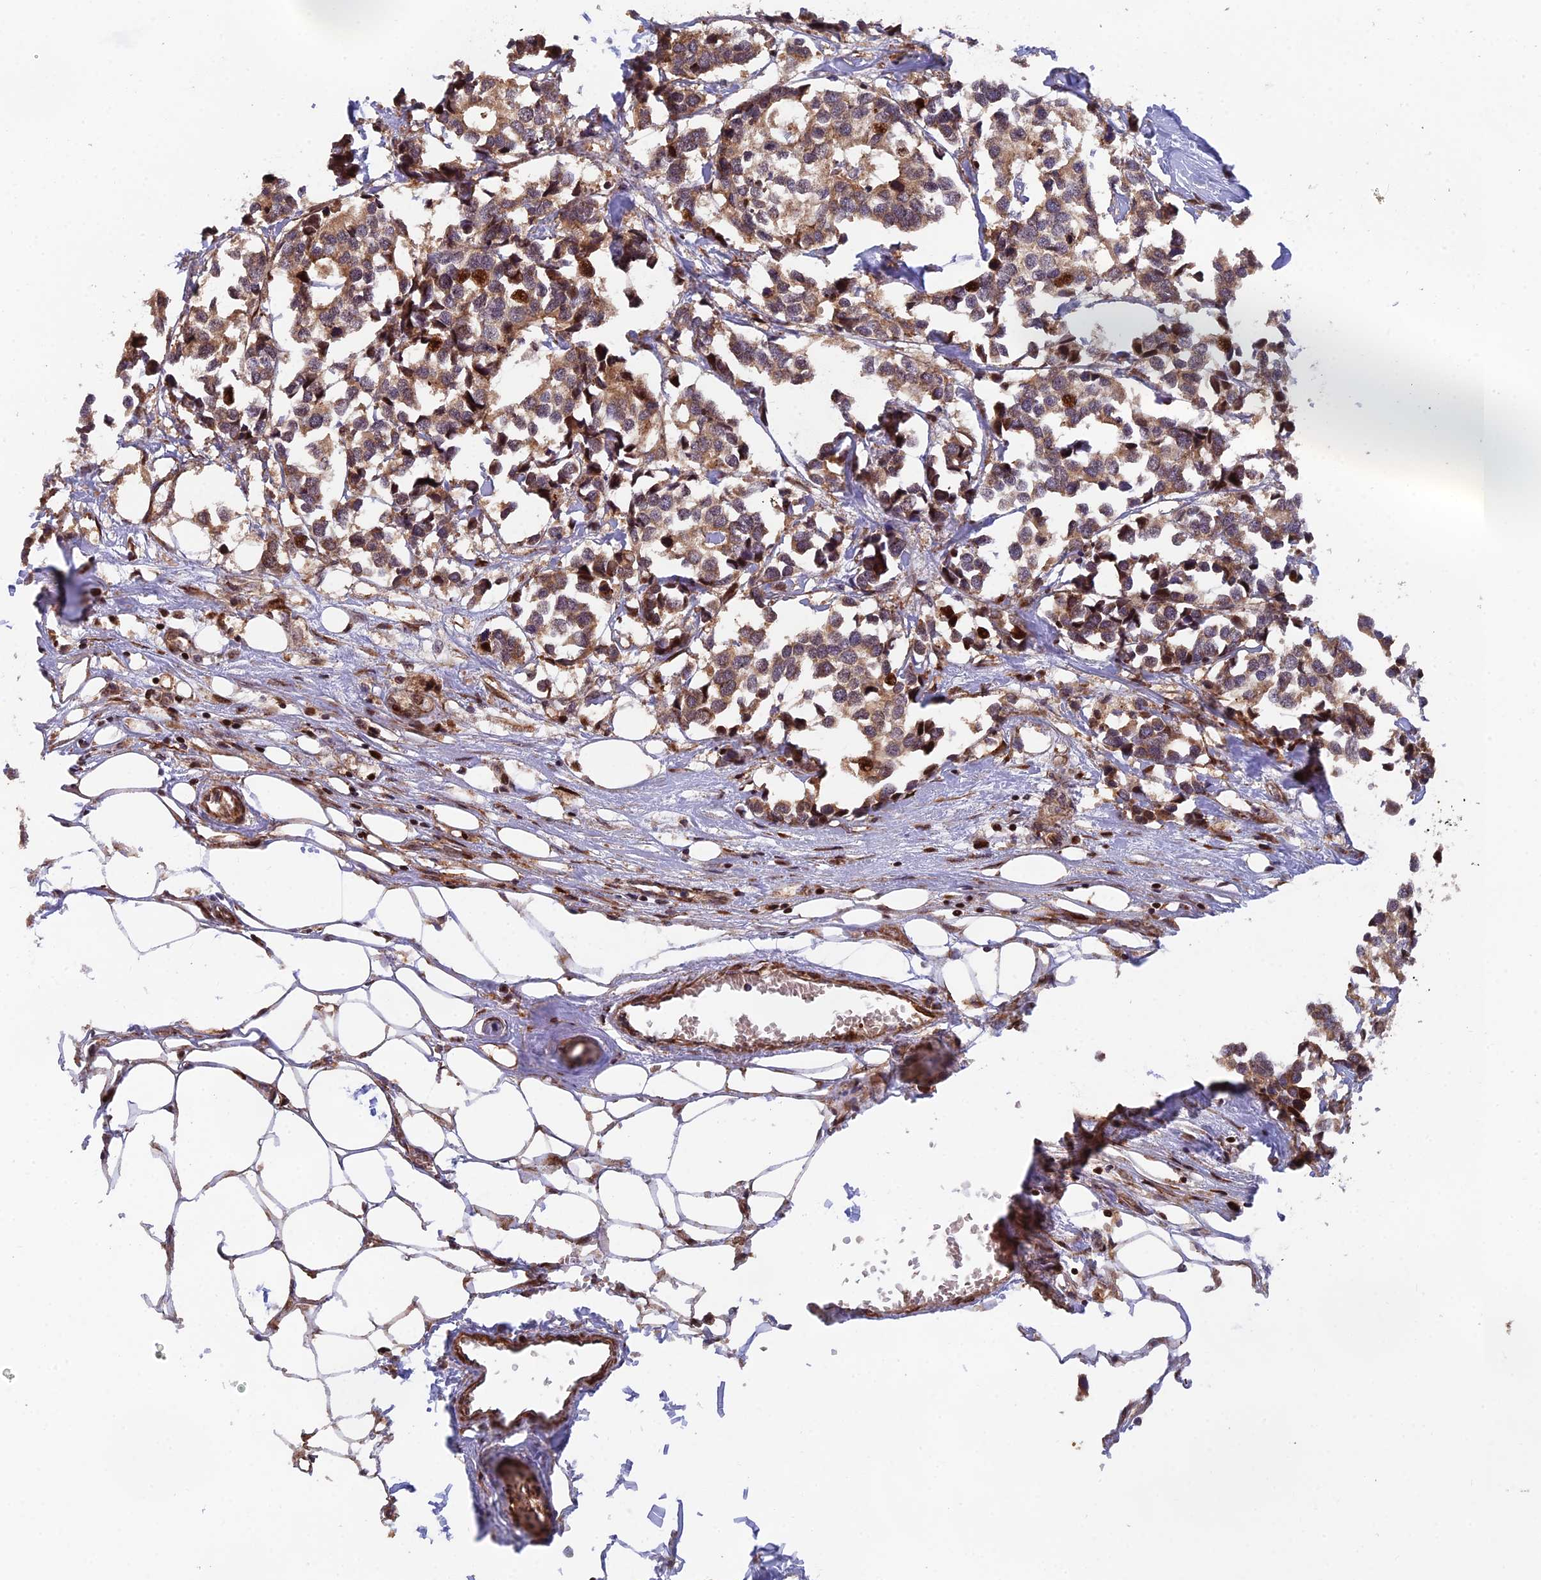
{"staining": {"intensity": "moderate", "quantity": ">75%", "location": "cytoplasmic/membranous"}, "tissue": "breast cancer", "cell_type": "Tumor cells", "image_type": "cancer", "snomed": [{"axis": "morphology", "description": "Duct carcinoma"}, {"axis": "topography", "description": "Breast"}], "caption": "Tumor cells reveal medium levels of moderate cytoplasmic/membranous staining in approximately >75% of cells in breast invasive ductal carcinoma.", "gene": "RAB28", "patient": {"sex": "female", "age": 83}}